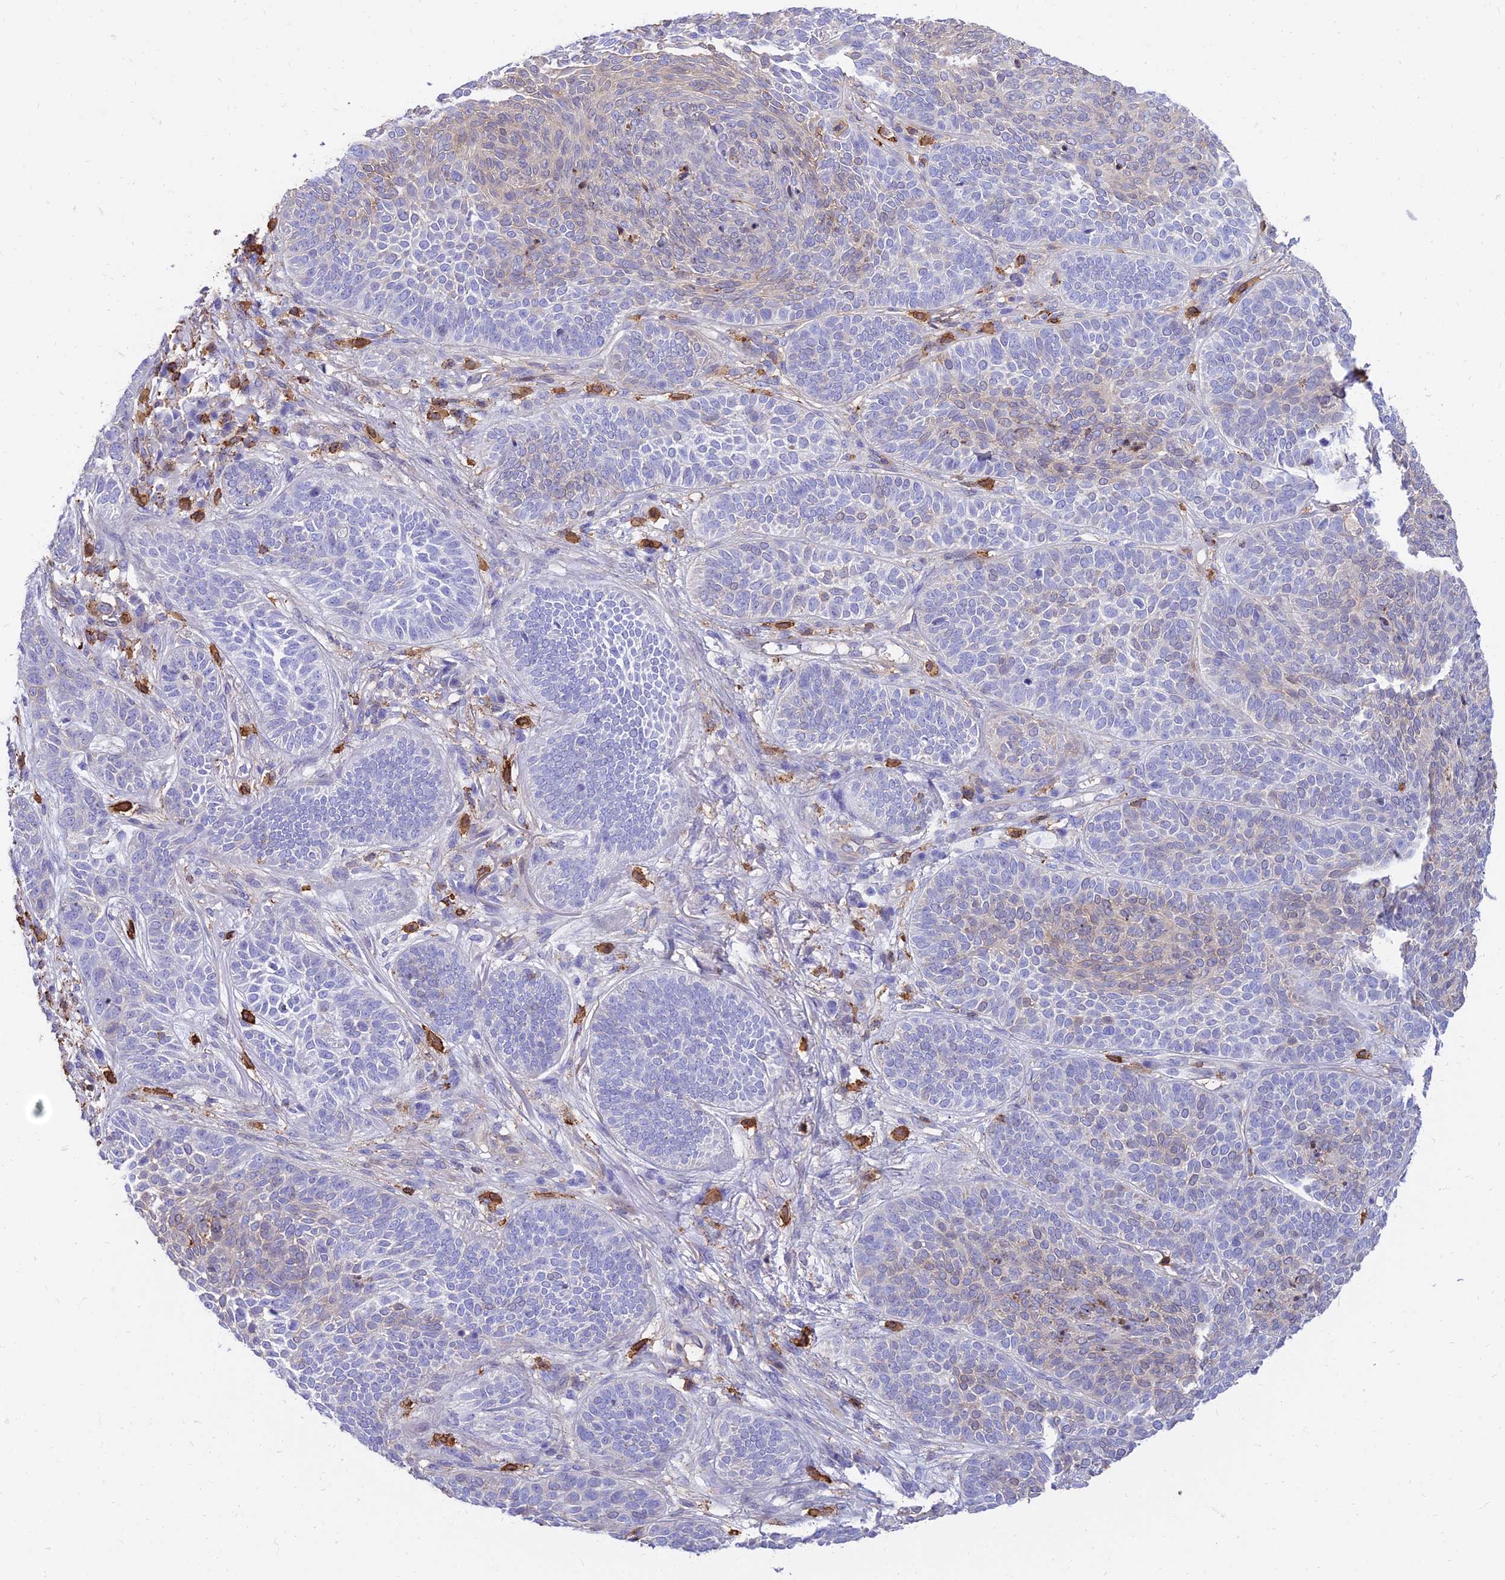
{"staining": {"intensity": "negative", "quantity": "none", "location": "none"}, "tissue": "skin cancer", "cell_type": "Tumor cells", "image_type": "cancer", "snomed": [{"axis": "morphology", "description": "Basal cell carcinoma"}, {"axis": "topography", "description": "Skin"}], "caption": "This is an immunohistochemistry (IHC) micrograph of human skin cancer (basal cell carcinoma). There is no staining in tumor cells.", "gene": "SREK1IP1", "patient": {"sex": "male", "age": 85}}